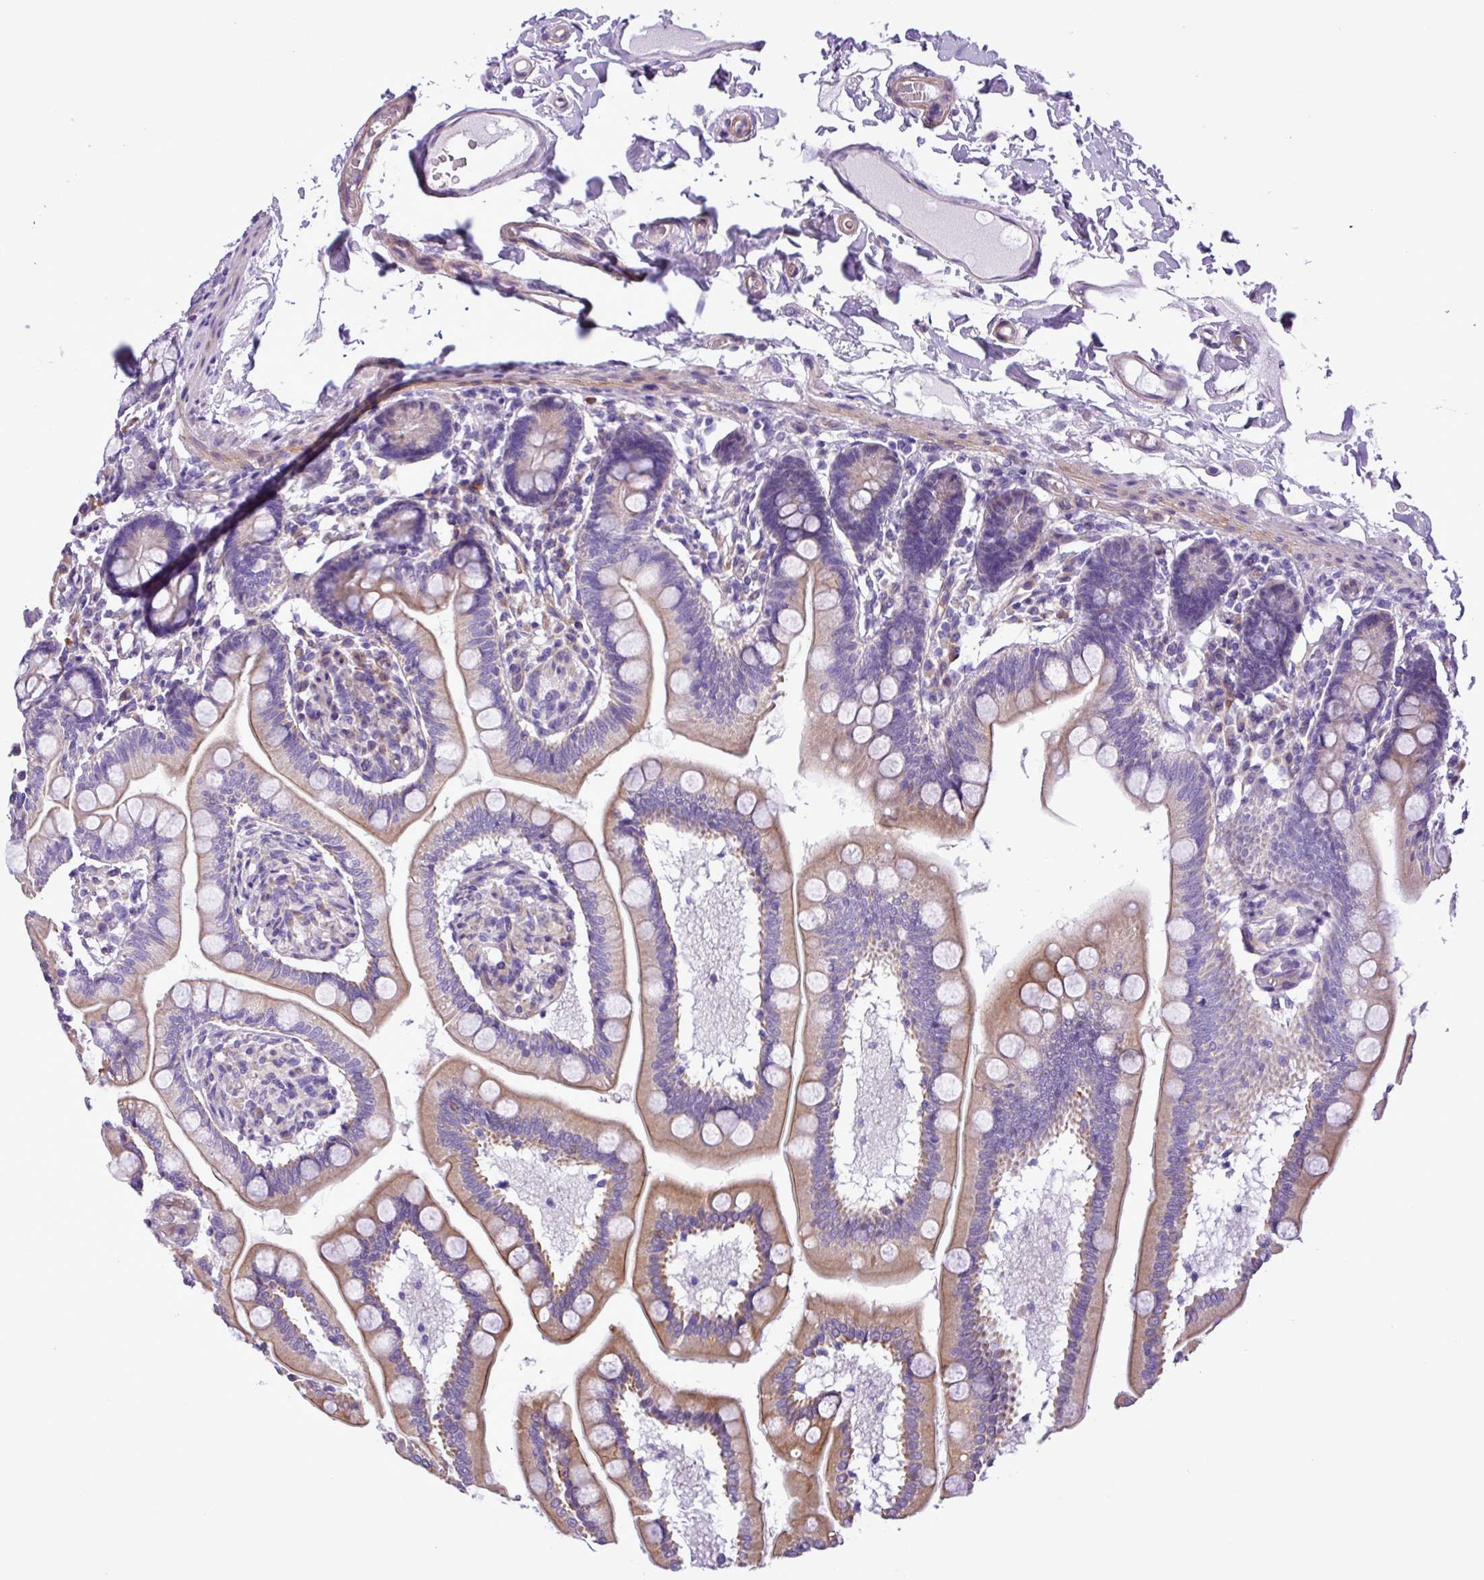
{"staining": {"intensity": "moderate", "quantity": ">75%", "location": "cytoplasmic/membranous"}, "tissue": "small intestine", "cell_type": "Glandular cells", "image_type": "normal", "snomed": [{"axis": "morphology", "description": "Normal tissue, NOS"}, {"axis": "topography", "description": "Small intestine"}], "caption": "Immunohistochemistry of normal small intestine demonstrates medium levels of moderate cytoplasmic/membranous positivity in about >75% of glandular cells.", "gene": "C11orf91", "patient": {"sex": "female", "age": 64}}